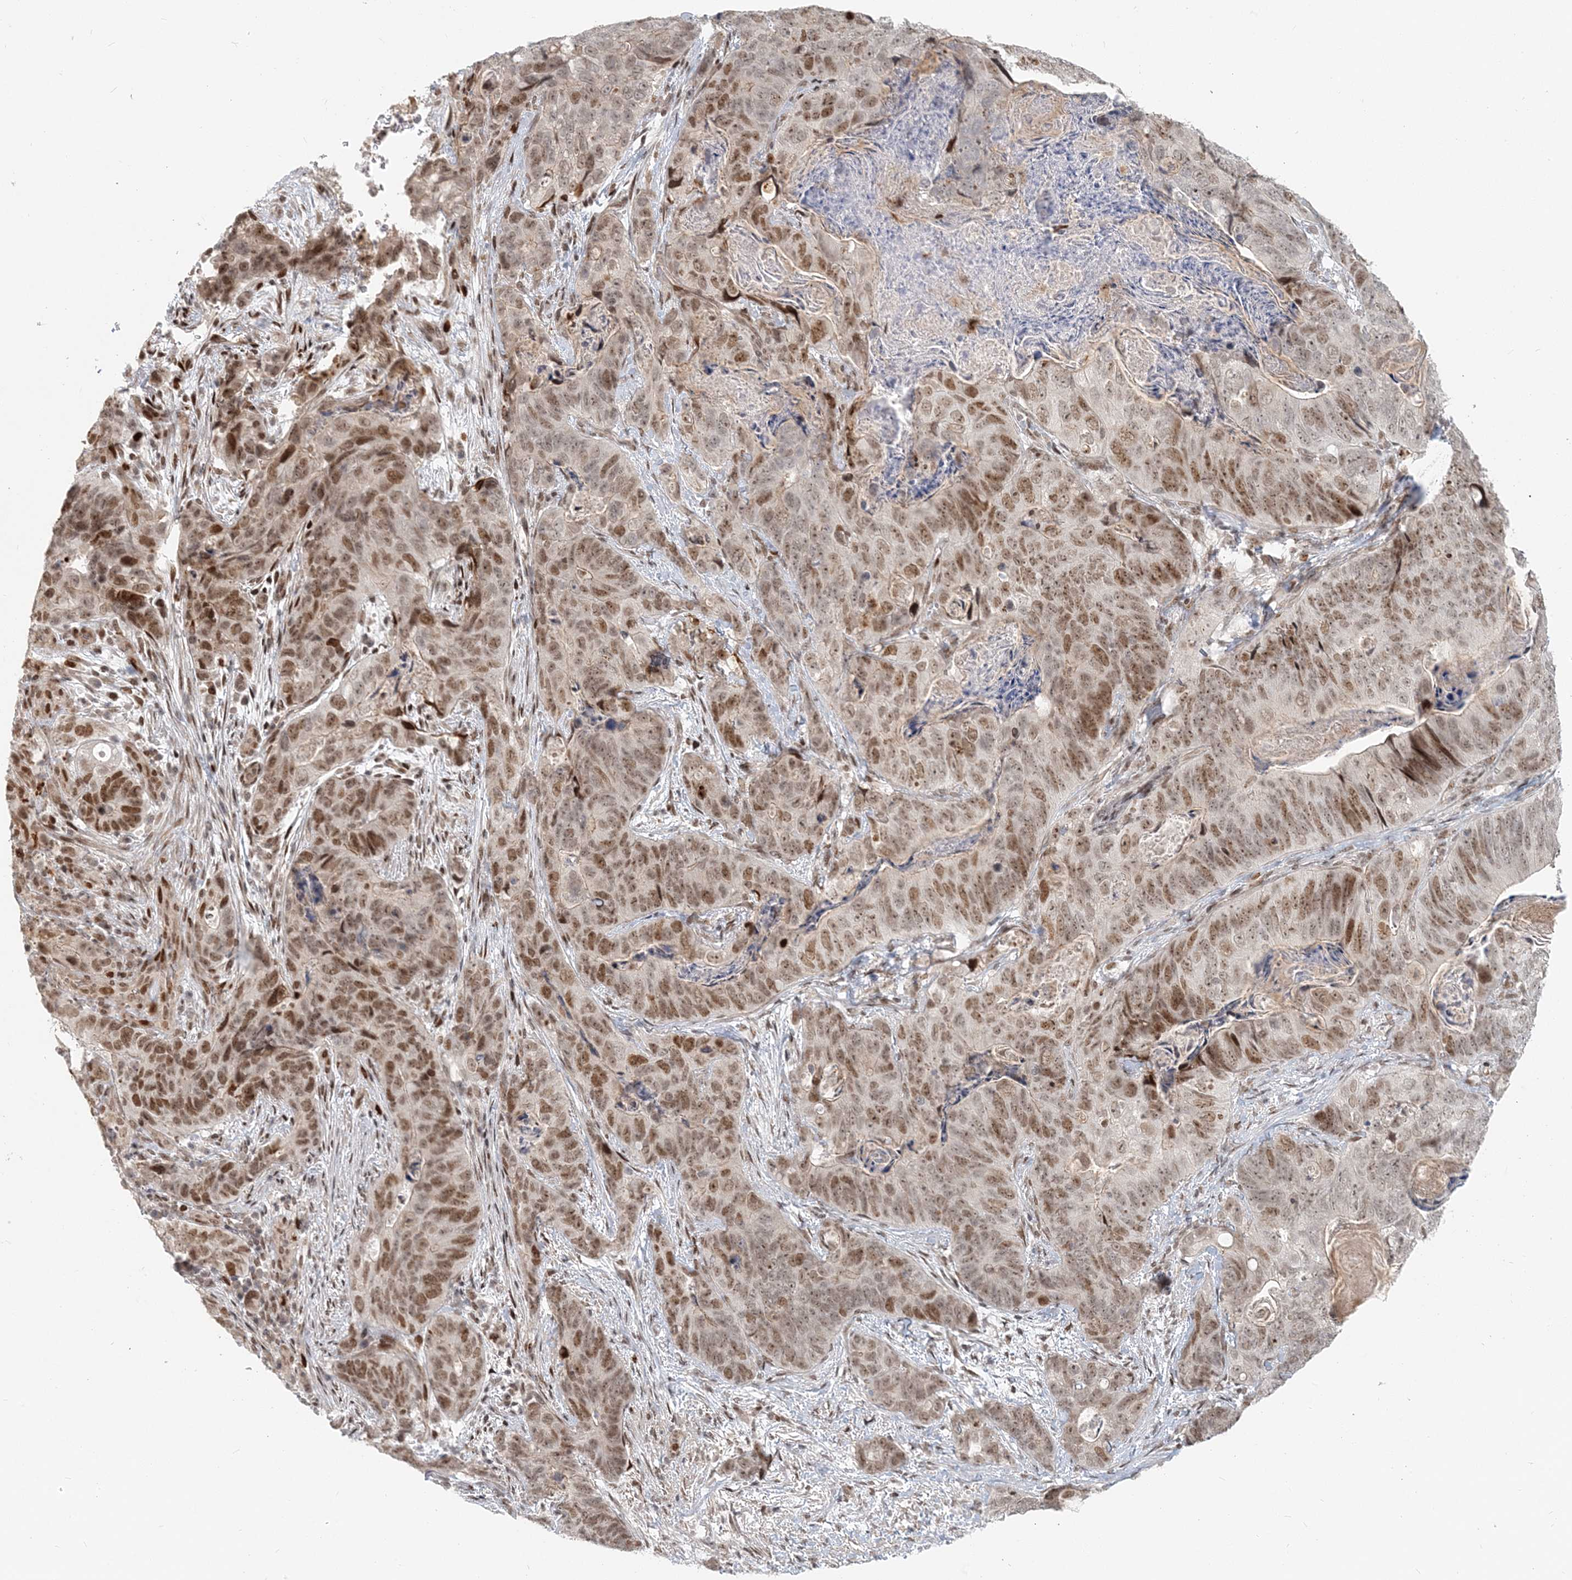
{"staining": {"intensity": "moderate", "quantity": ">75%", "location": "nuclear"}, "tissue": "stomach cancer", "cell_type": "Tumor cells", "image_type": "cancer", "snomed": [{"axis": "morphology", "description": "Normal tissue, NOS"}, {"axis": "morphology", "description": "Adenocarcinoma, NOS"}, {"axis": "topography", "description": "Stomach"}], "caption": "A medium amount of moderate nuclear positivity is appreciated in approximately >75% of tumor cells in stomach adenocarcinoma tissue.", "gene": "BAZ1B", "patient": {"sex": "female", "age": 89}}